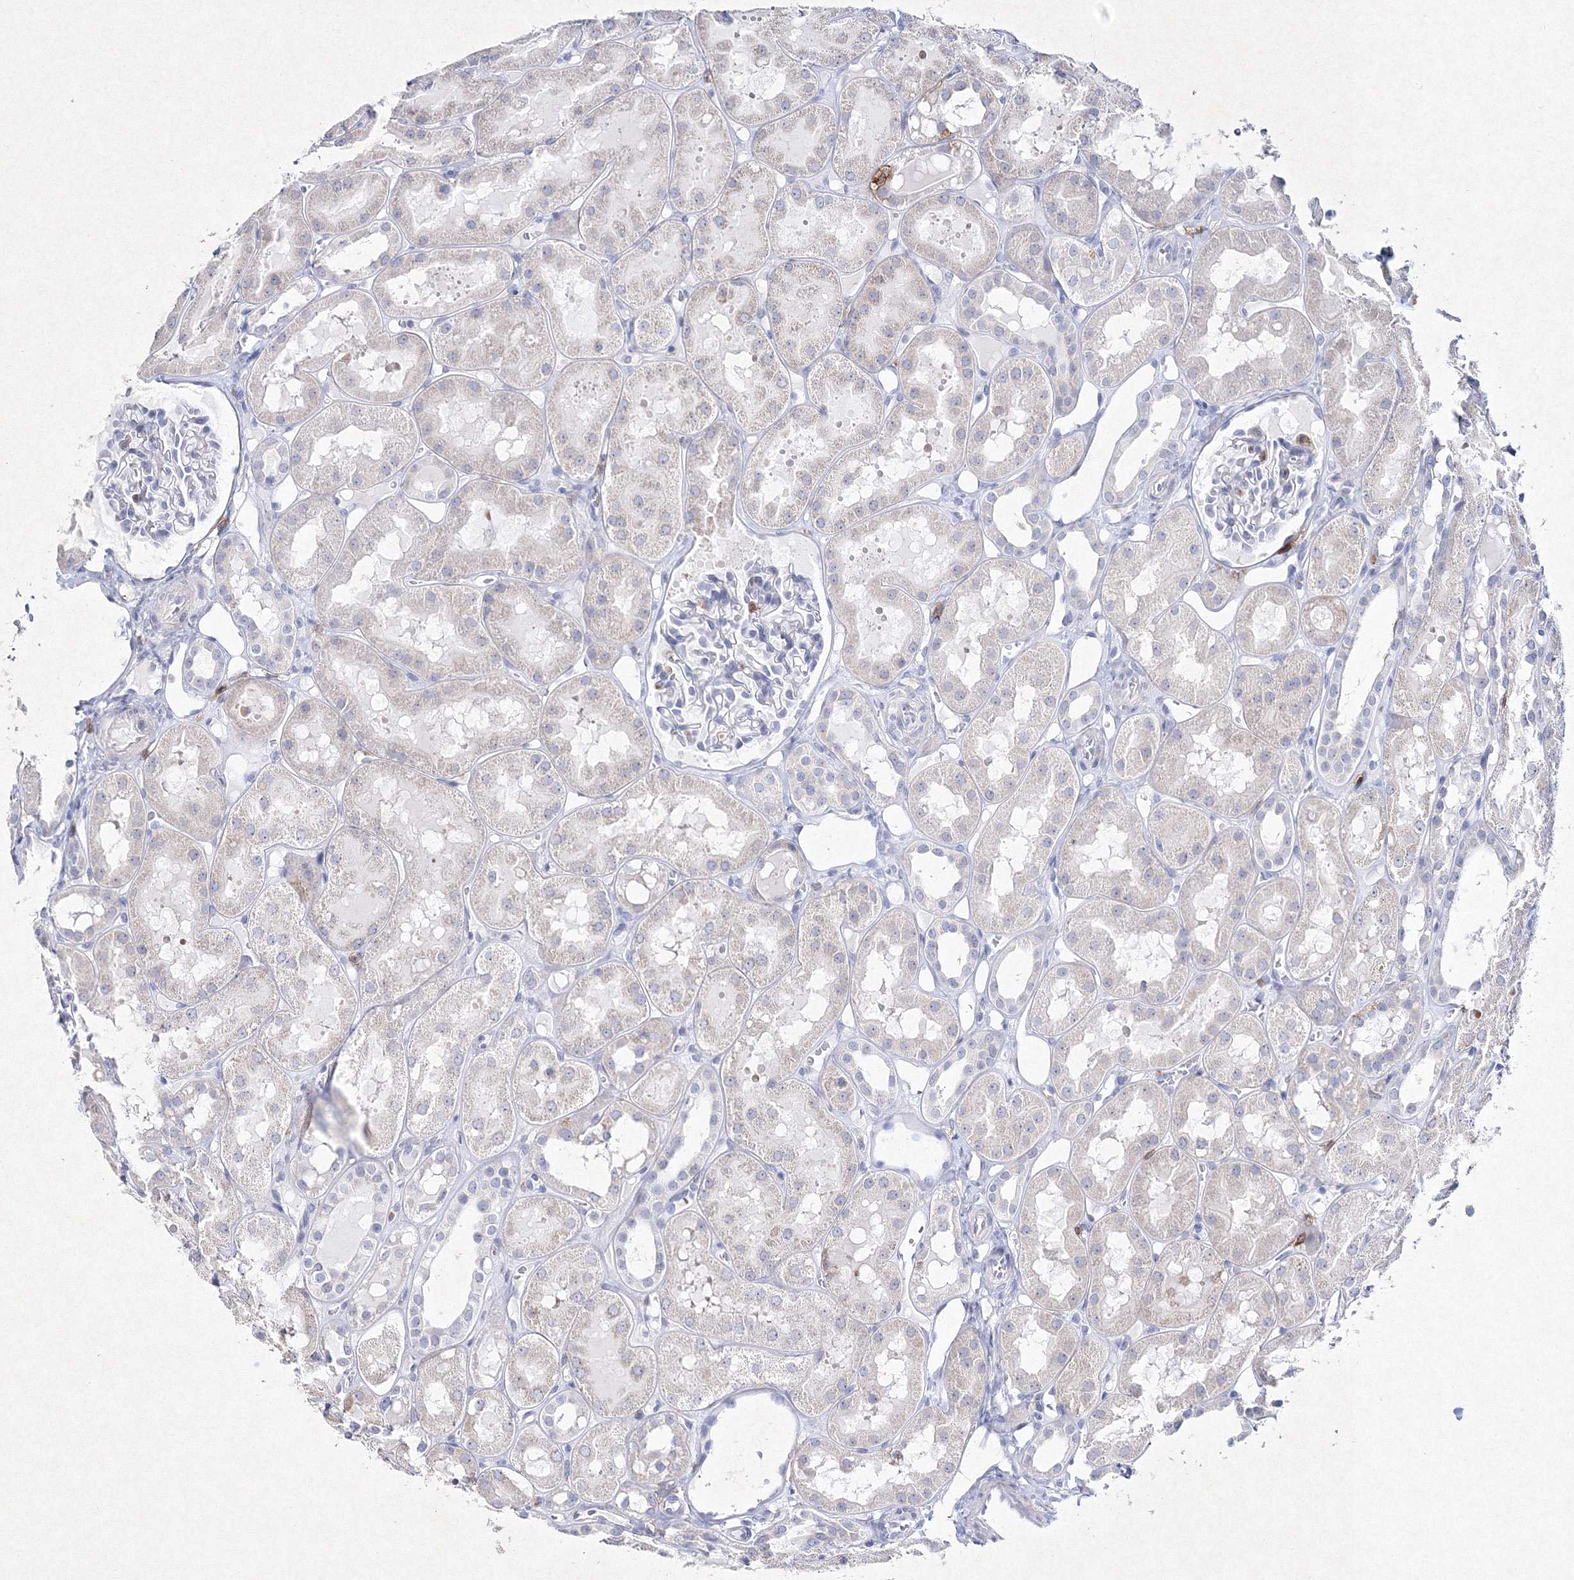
{"staining": {"intensity": "negative", "quantity": "none", "location": "none"}, "tissue": "kidney", "cell_type": "Cells in glomeruli", "image_type": "normal", "snomed": [{"axis": "morphology", "description": "Normal tissue, NOS"}, {"axis": "topography", "description": "Kidney"}, {"axis": "topography", "description": "Urinary bladder"}], "caption": "IHC of unremarkable kidney displays no expression in cells in glomeruli.", "gene": "HCST", "patient": {"sex": "male", "age": 16}}